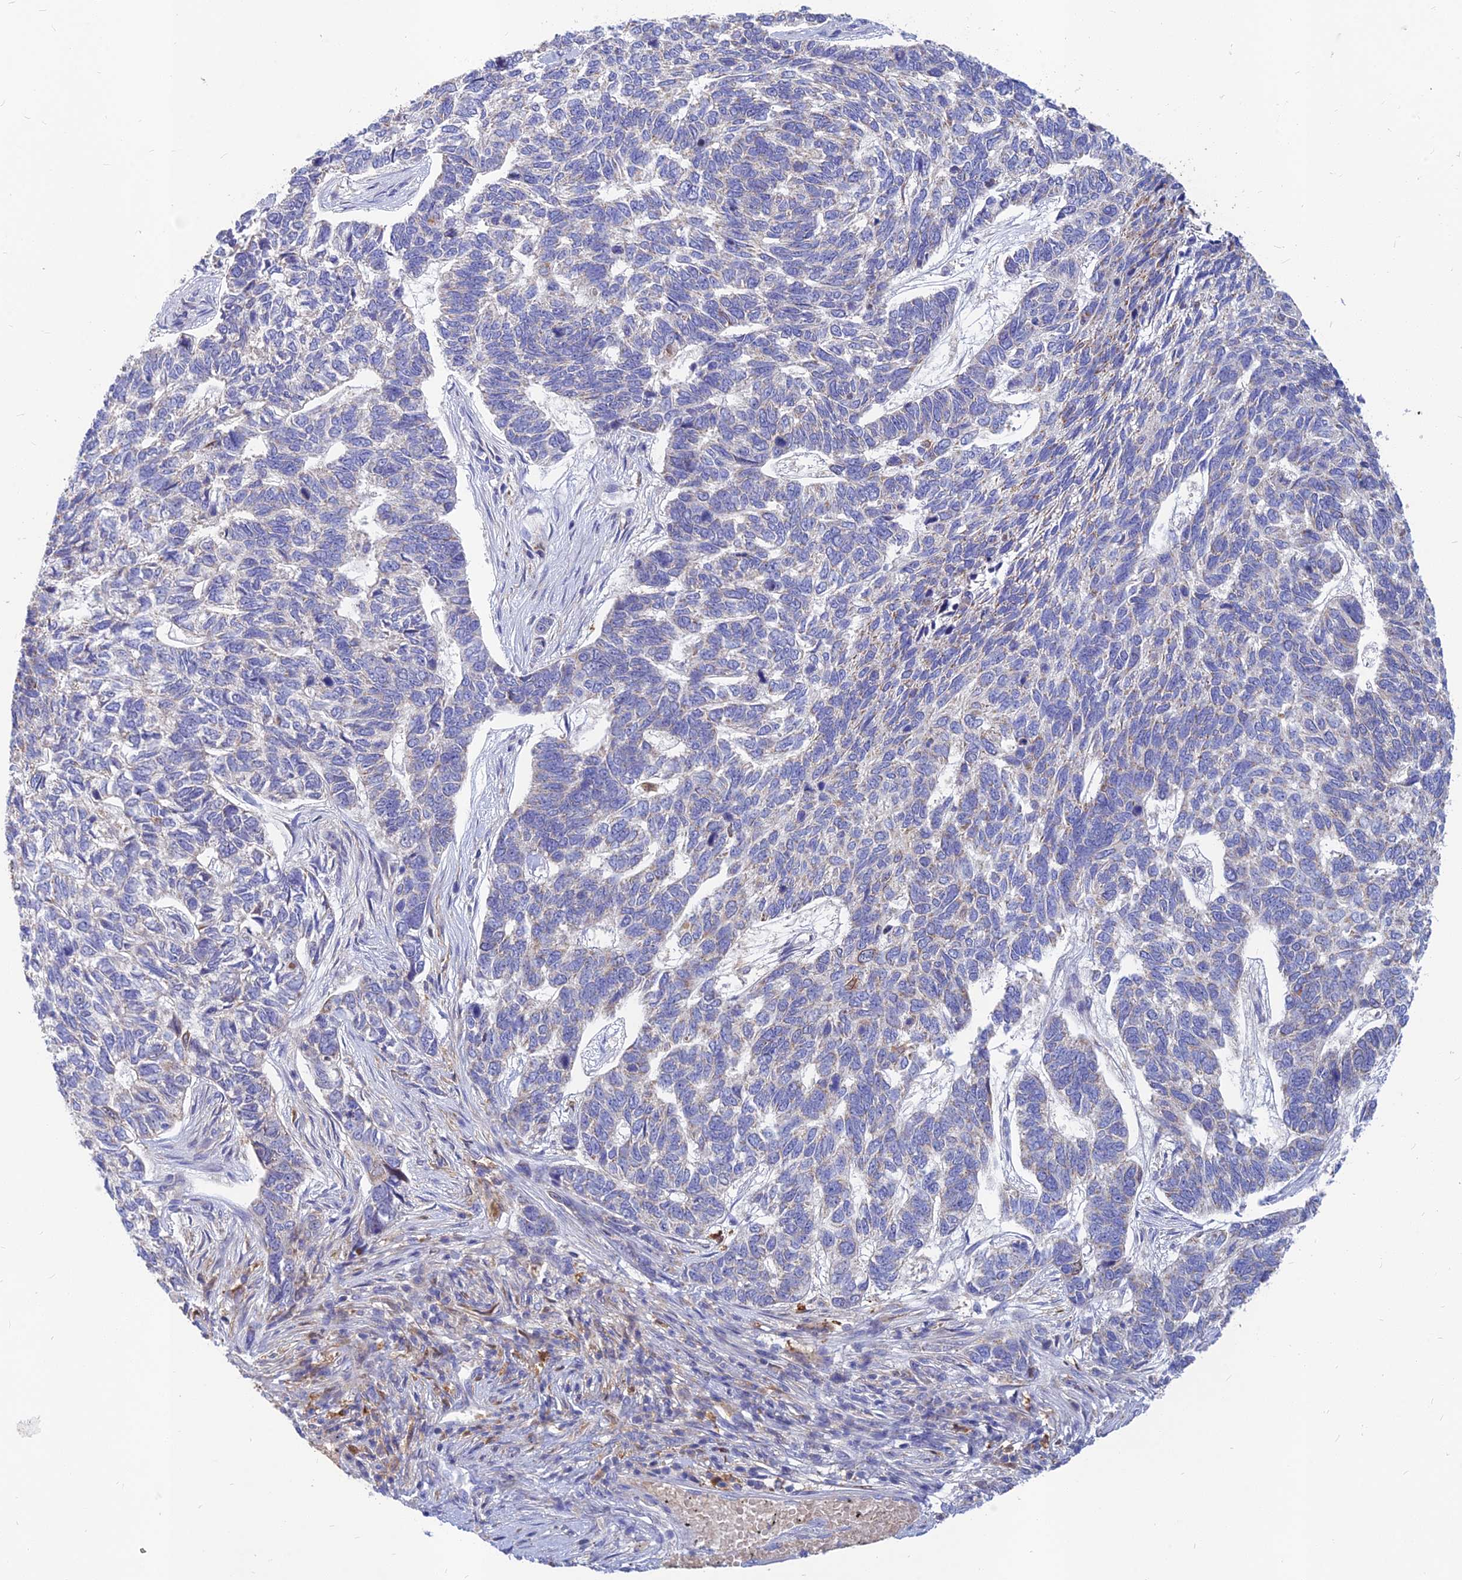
{"staining": {"intensity": "negative", "quantity": "none", "location": "none"}, "tissue": "skin cancer", "cell_type": "Tumor cells", "image_type": "cancer", "snomed": [{"axis": "morphology", "description": "Basal cell carcinoma"}, {"axis": "topography", "description": "Skin"}], "caption": "Tumor cells show no significant protein staining in skin cancer. (DAB (3,3'-diaminobenzidine) IHC, high magnification).", "gene": "CACNA1B", "patient": {"sex": "female", "age": 65}}